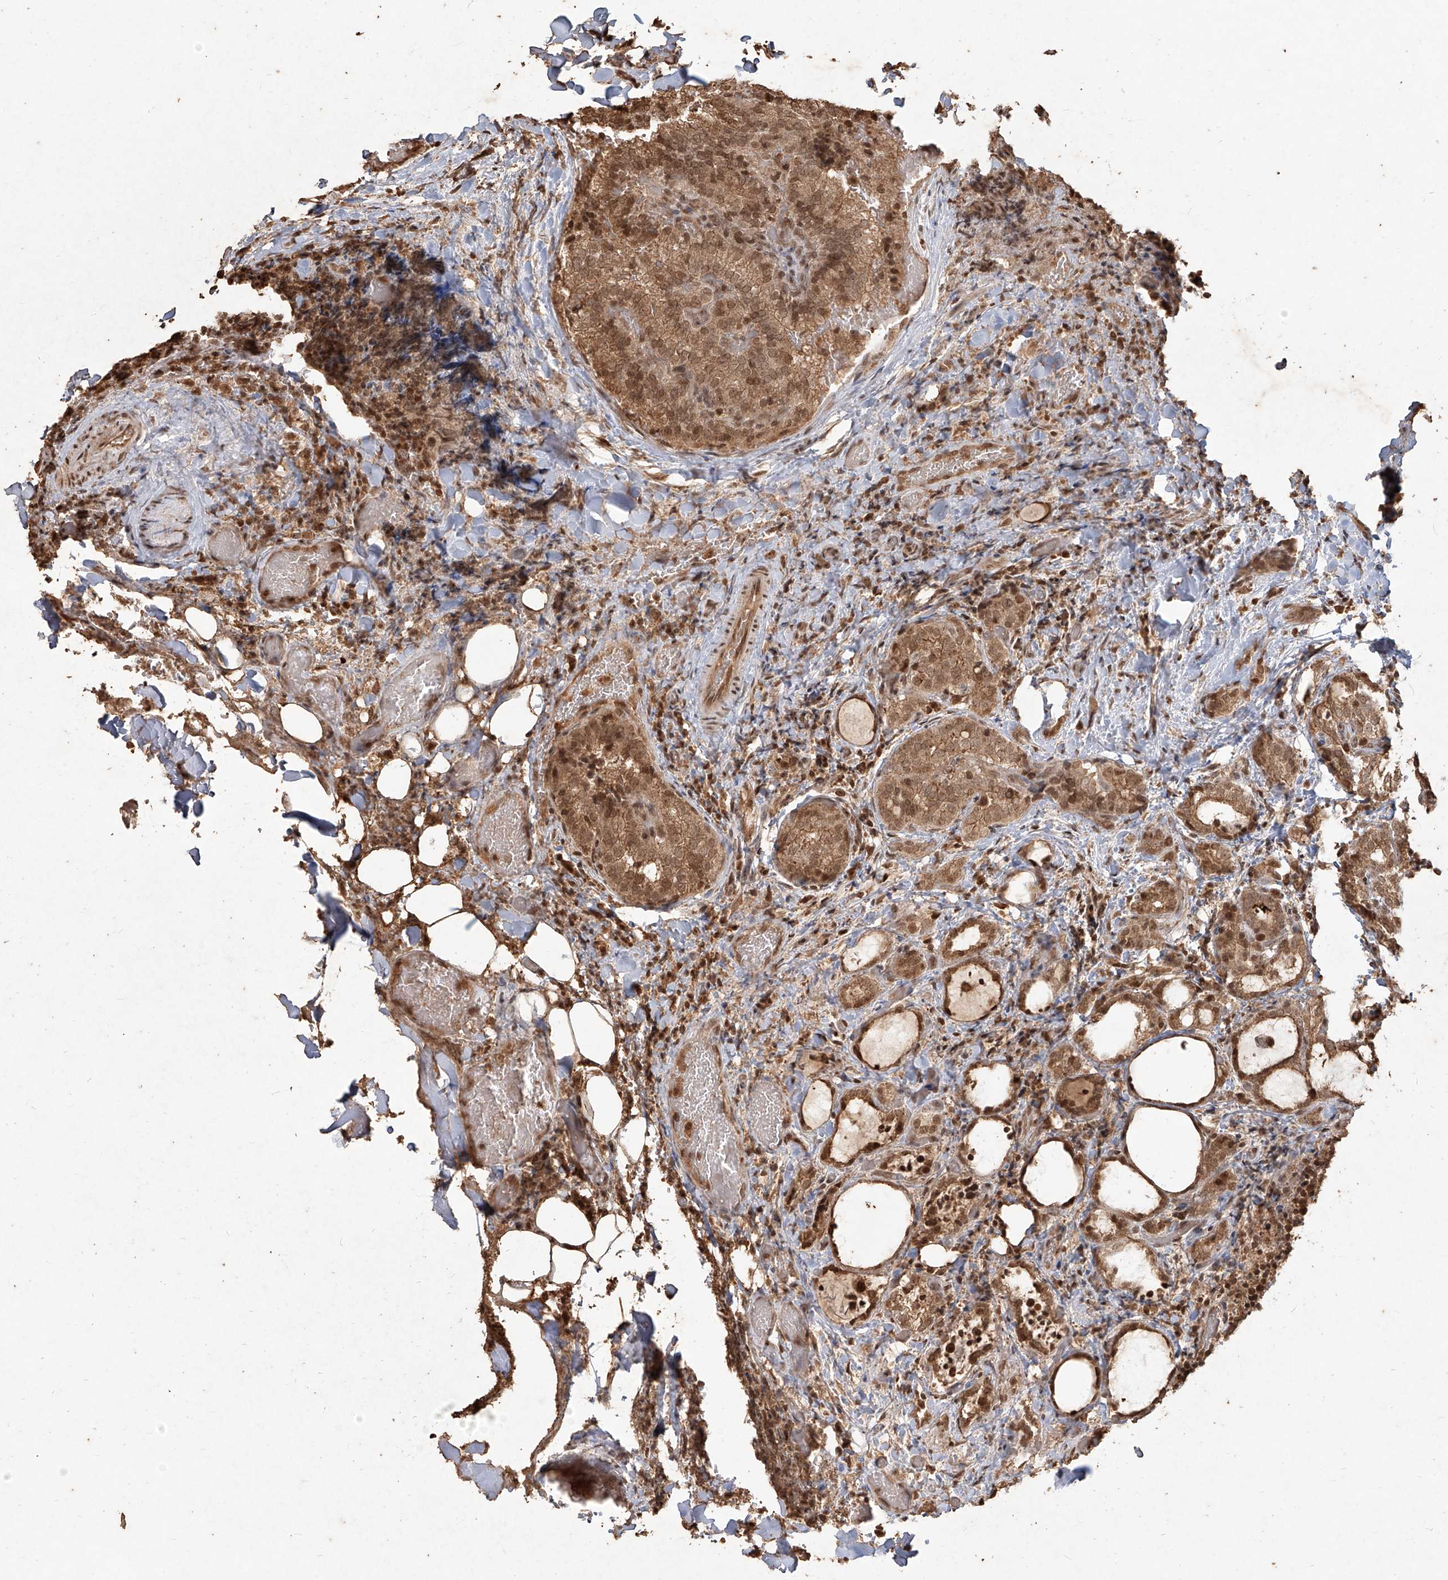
{"staining": {"intensity": "moderate", "quantity": ">75%", "location": "cytoplasmic/membranous,nuclear"}, "tissue": "thyroid cancer", "cell_type": "Tumor cells", "image_type": "cancer", "snomed": [{"axis": "morphology", "description": "Normal tissue, NOS"}, {"axis": "morphology", "description": "Papillary adenocarcinoma, NOS"}, {"axis": "topography", "description": "Thyroid gland"}], "caption": "A brown stain shows moderate cytoplasmic/membranous and nuclear staining of a protein in human thyroid cancer tumor cells. (DAB (3,3'-diaminobenzidine) IHC with brightfield microscopy, high magnification).", "gene": "UBE2K", "patient": {"sex": "female", "age": 30}}